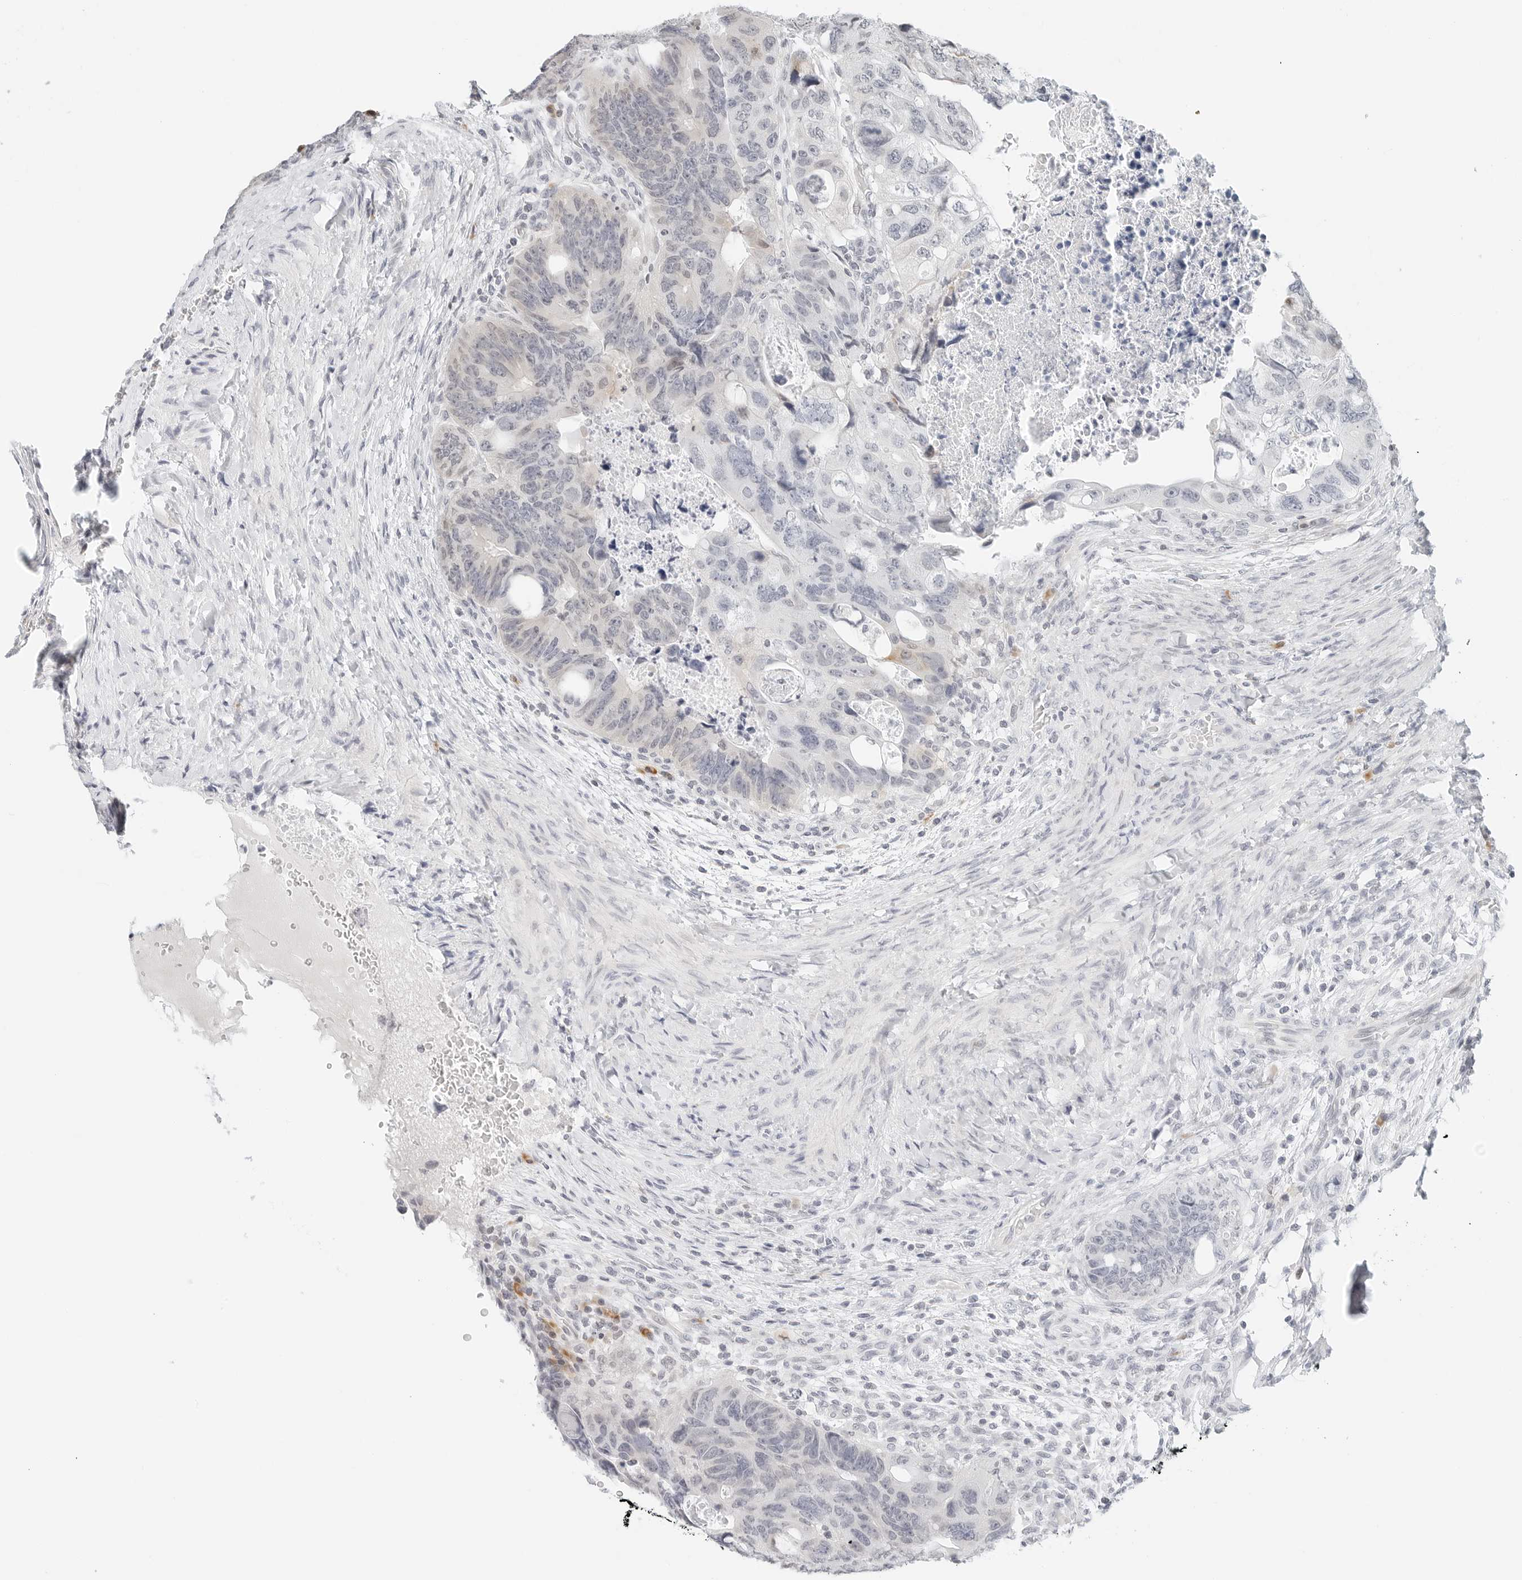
{"staining": {"intensity": "negative", "quantity": "none", "location": "none"}, "tissue": "colorectal cancer", "cell_type": "Tumor cells", "image_type": "cancer", "snomed": [{"axis": "morphology", "description": "Adenocarcinoma, NOS"}, {"axis": "topography", "description": "Rectum"}], "caption": "The image shows no staining of tumor cells in adenocarcinoma (colorectal).", "gene": "PARP10", "patient": {"sex": "male", "age": 59}}